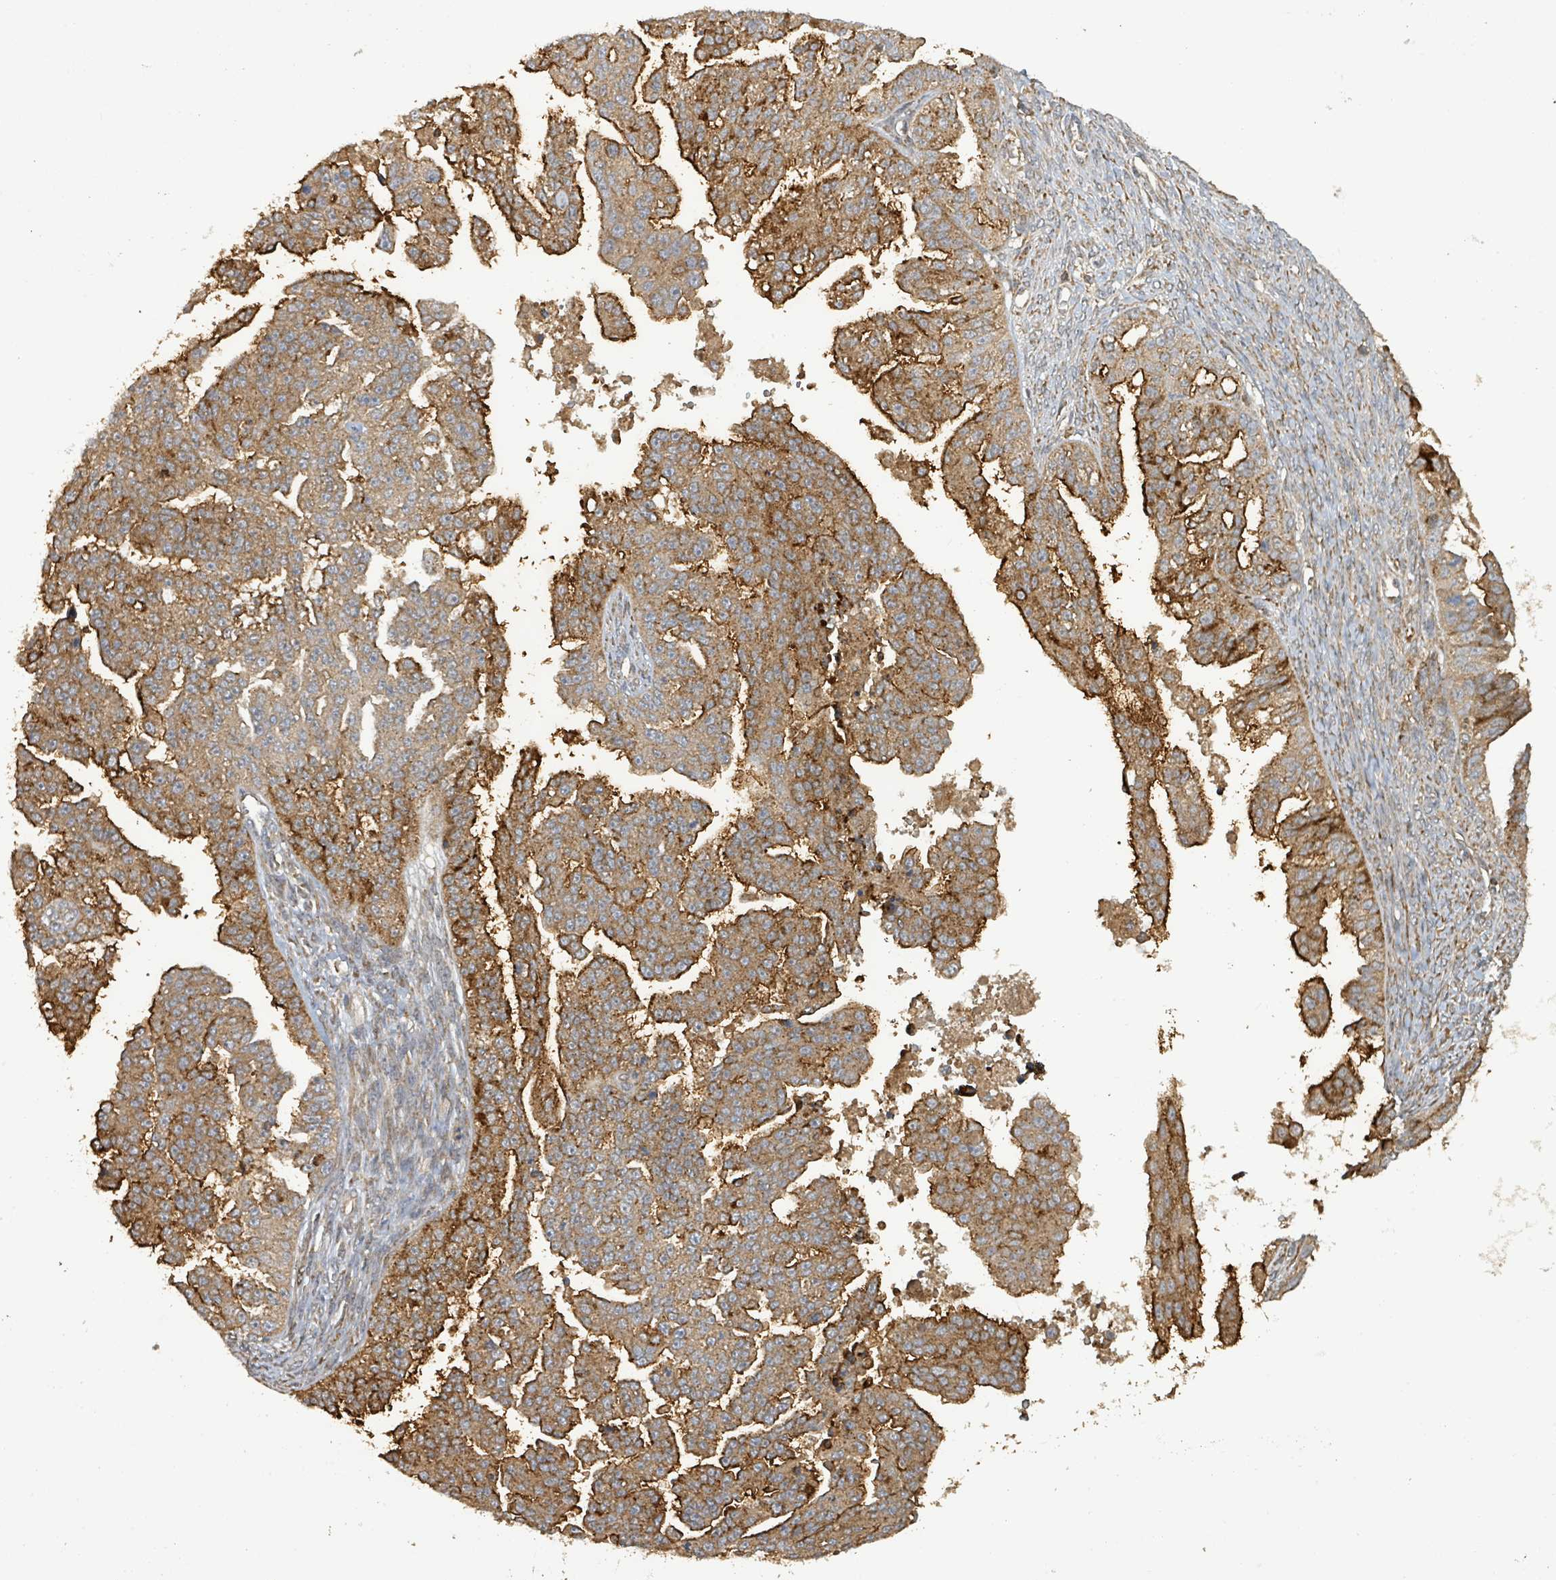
{"staining": {"intensity": "strong", "quantity": ">75%", "location": "cytoplasmic/membranous"}, "tissue": "ovarian cancer", "cell_type": "Tumor cells", "image_type": "cancer", "snomed": [{"axis": "morphology", "description": "Cystadenocarcinoma, serous, NOS"}, {"axis": "topography", "description": "Ovary"}], "caption": "Immunohistochemistry (IHC) staining of ovarian serous cystadenocarcinoma, which exhibits high levels of strong cytoplasmic/membranous expression in about >75% of tumor cells indicating strong cytoplasmic/membranous protein expression. The staining was performed using DAB (brown) for protein detection and nuclei were counterstained in hematoxylin (blue).", "gene": "STARD4", "patient": {"sex": "female", "age": 58}}